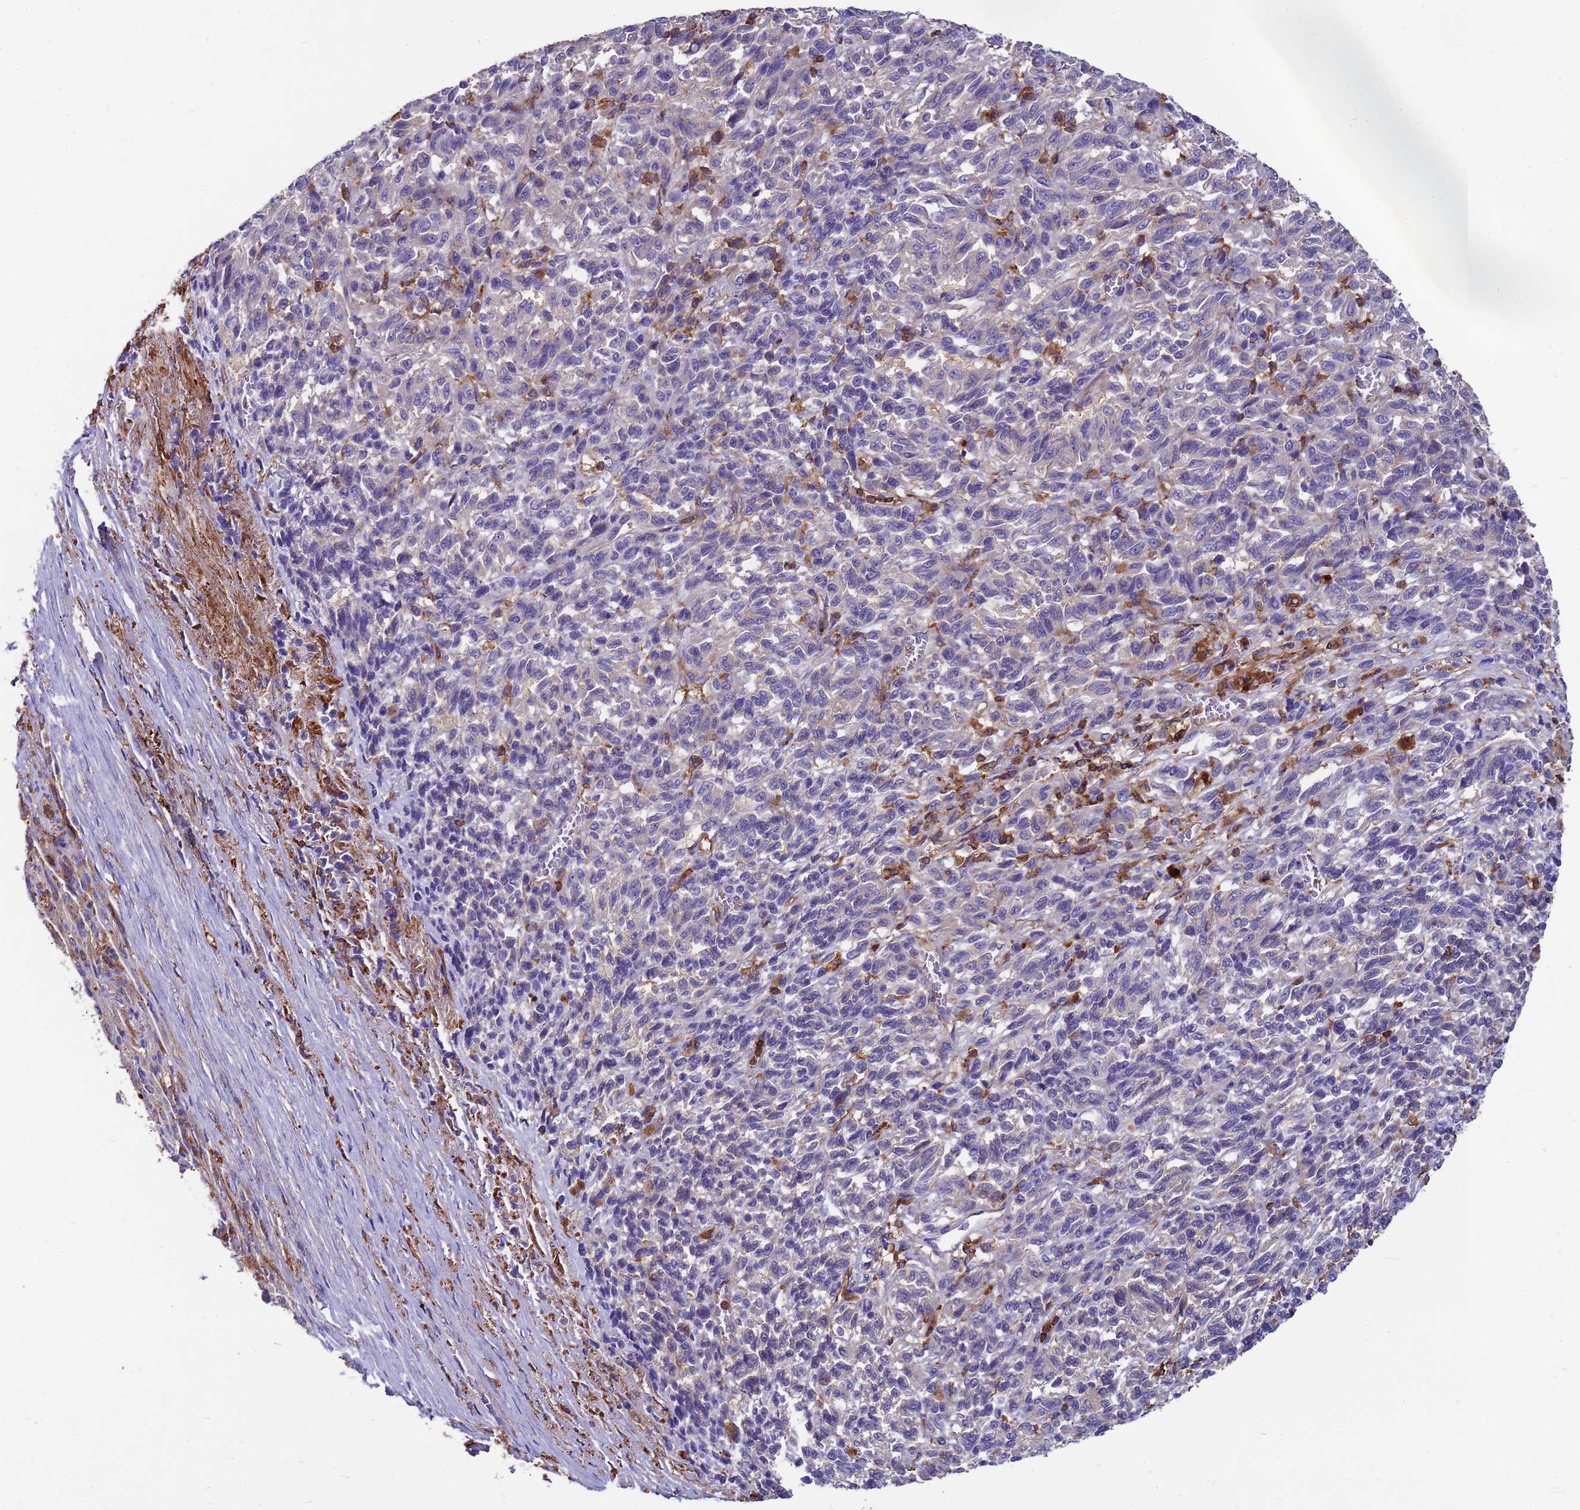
{"staining": {"intensity": "negative", "quantity": "none", "location": "none"}, "tissue": "melanoma", "cell_type": "Tumor cells", "image_type": "cancer", "snomed": [{"axis": "morphology", "description": "Malignant melanoma, Metastatic site"}, {"axis": "topography", "description": "Lung"}], "caption": "DAB immunohistochemical staining of malignant melanoma (metastatic site) reveals no significant positivity in tumor cells.", "gene": "ZNF235", "patient": {"sex": "male", "age": 64}}